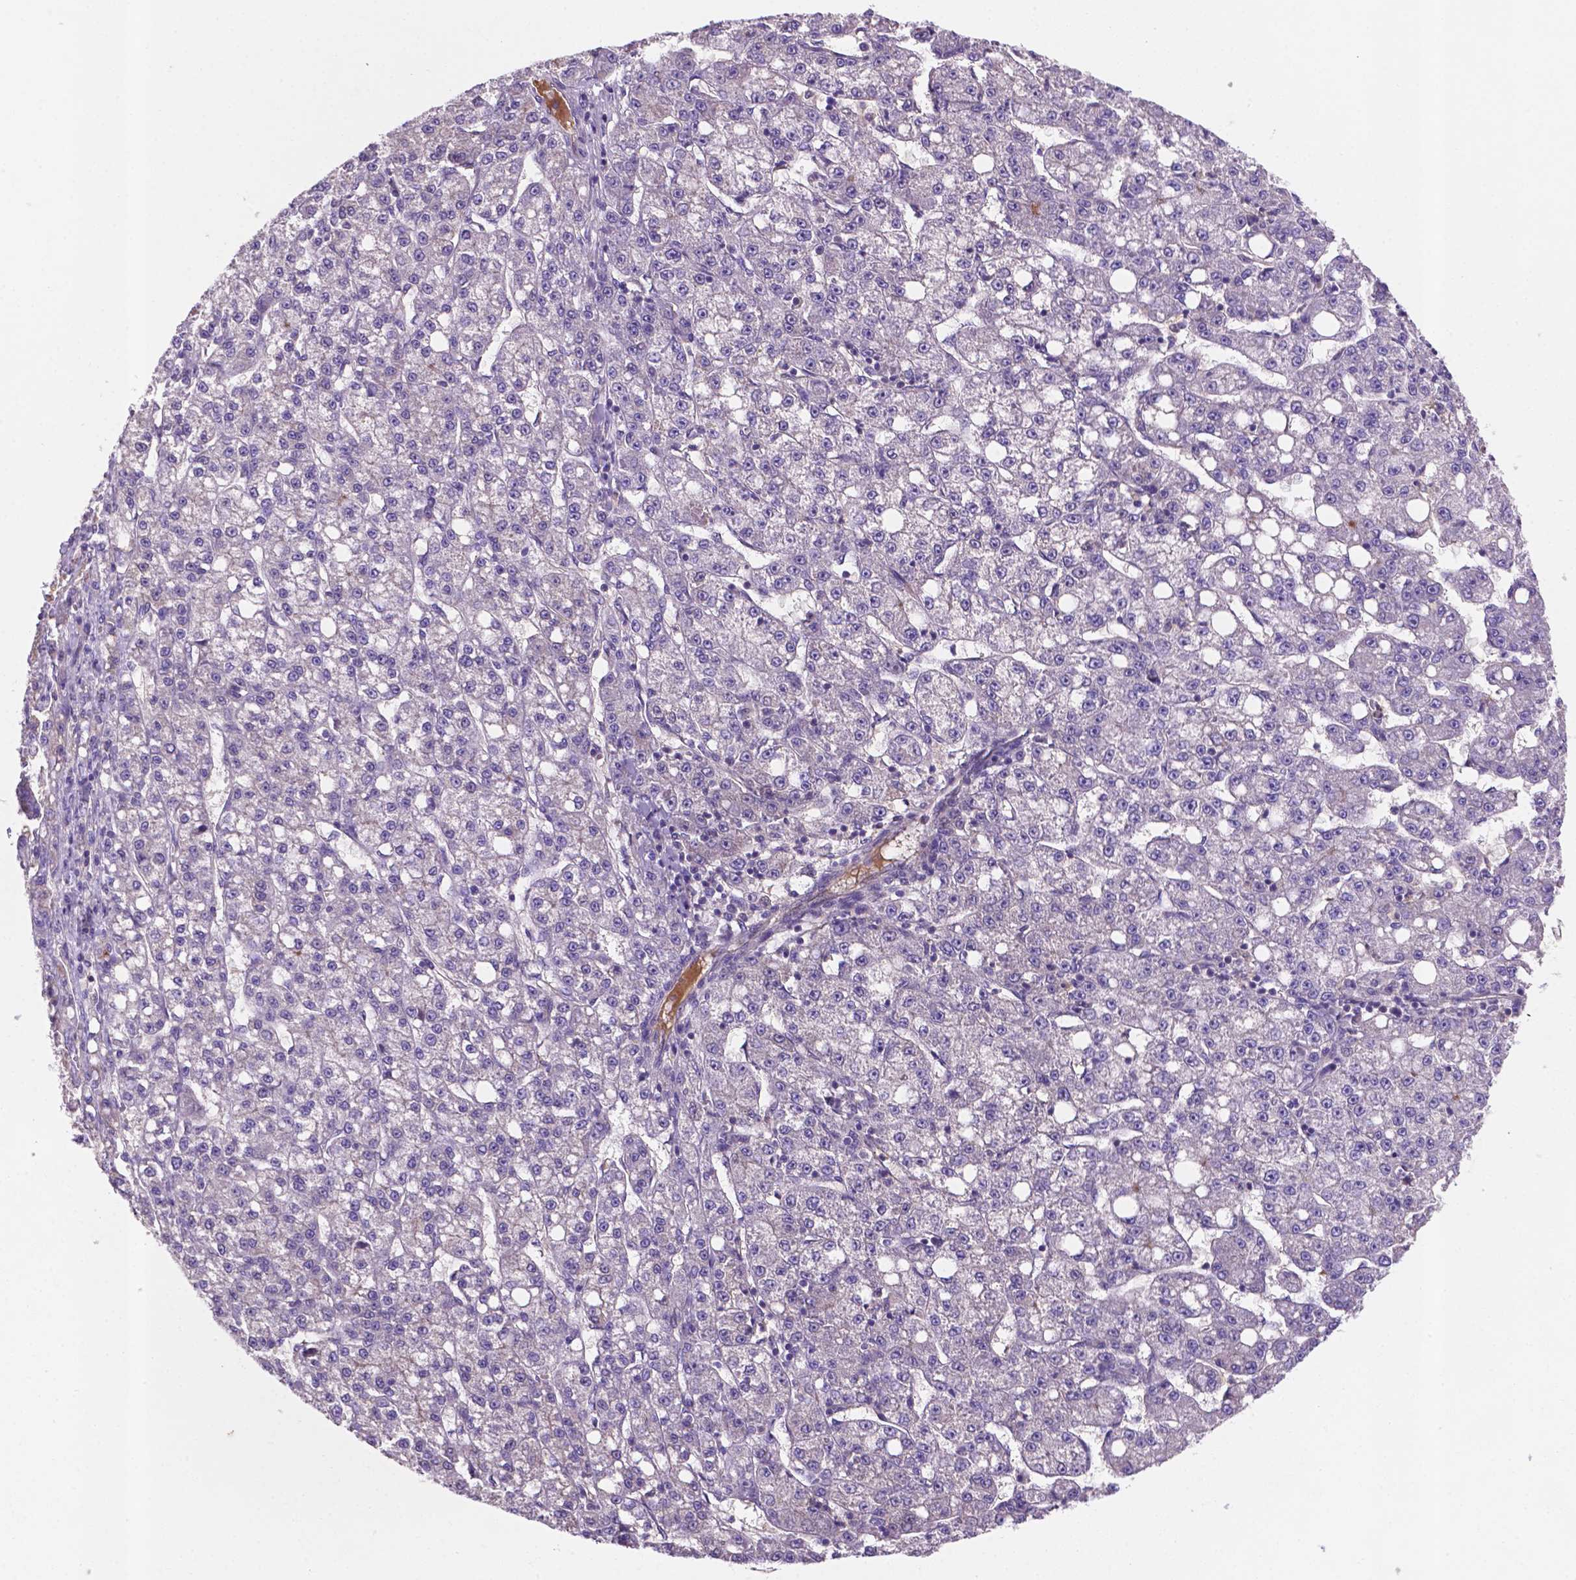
{"staining": {"intensity": "negative", "quantity": "none", "location": "none"}, "tissue": "liver cancer", "cell_type": "Tumor cells", "image_type": "cancer", "snomed": [{"axis": "morphology", "description": "Carcinoma, Hepatocellular, NOS"}, {"axis": "topography", "description": "Liver"}], "caption": "A high-resolution photomicrograph shows immunohistochemistry staining of liver cancer (hepatocellular carcinoma), which shows no significant expression in tumor cells.", "gene": "TM4SF20", "patient": {"sex": "female", "age": 65}}